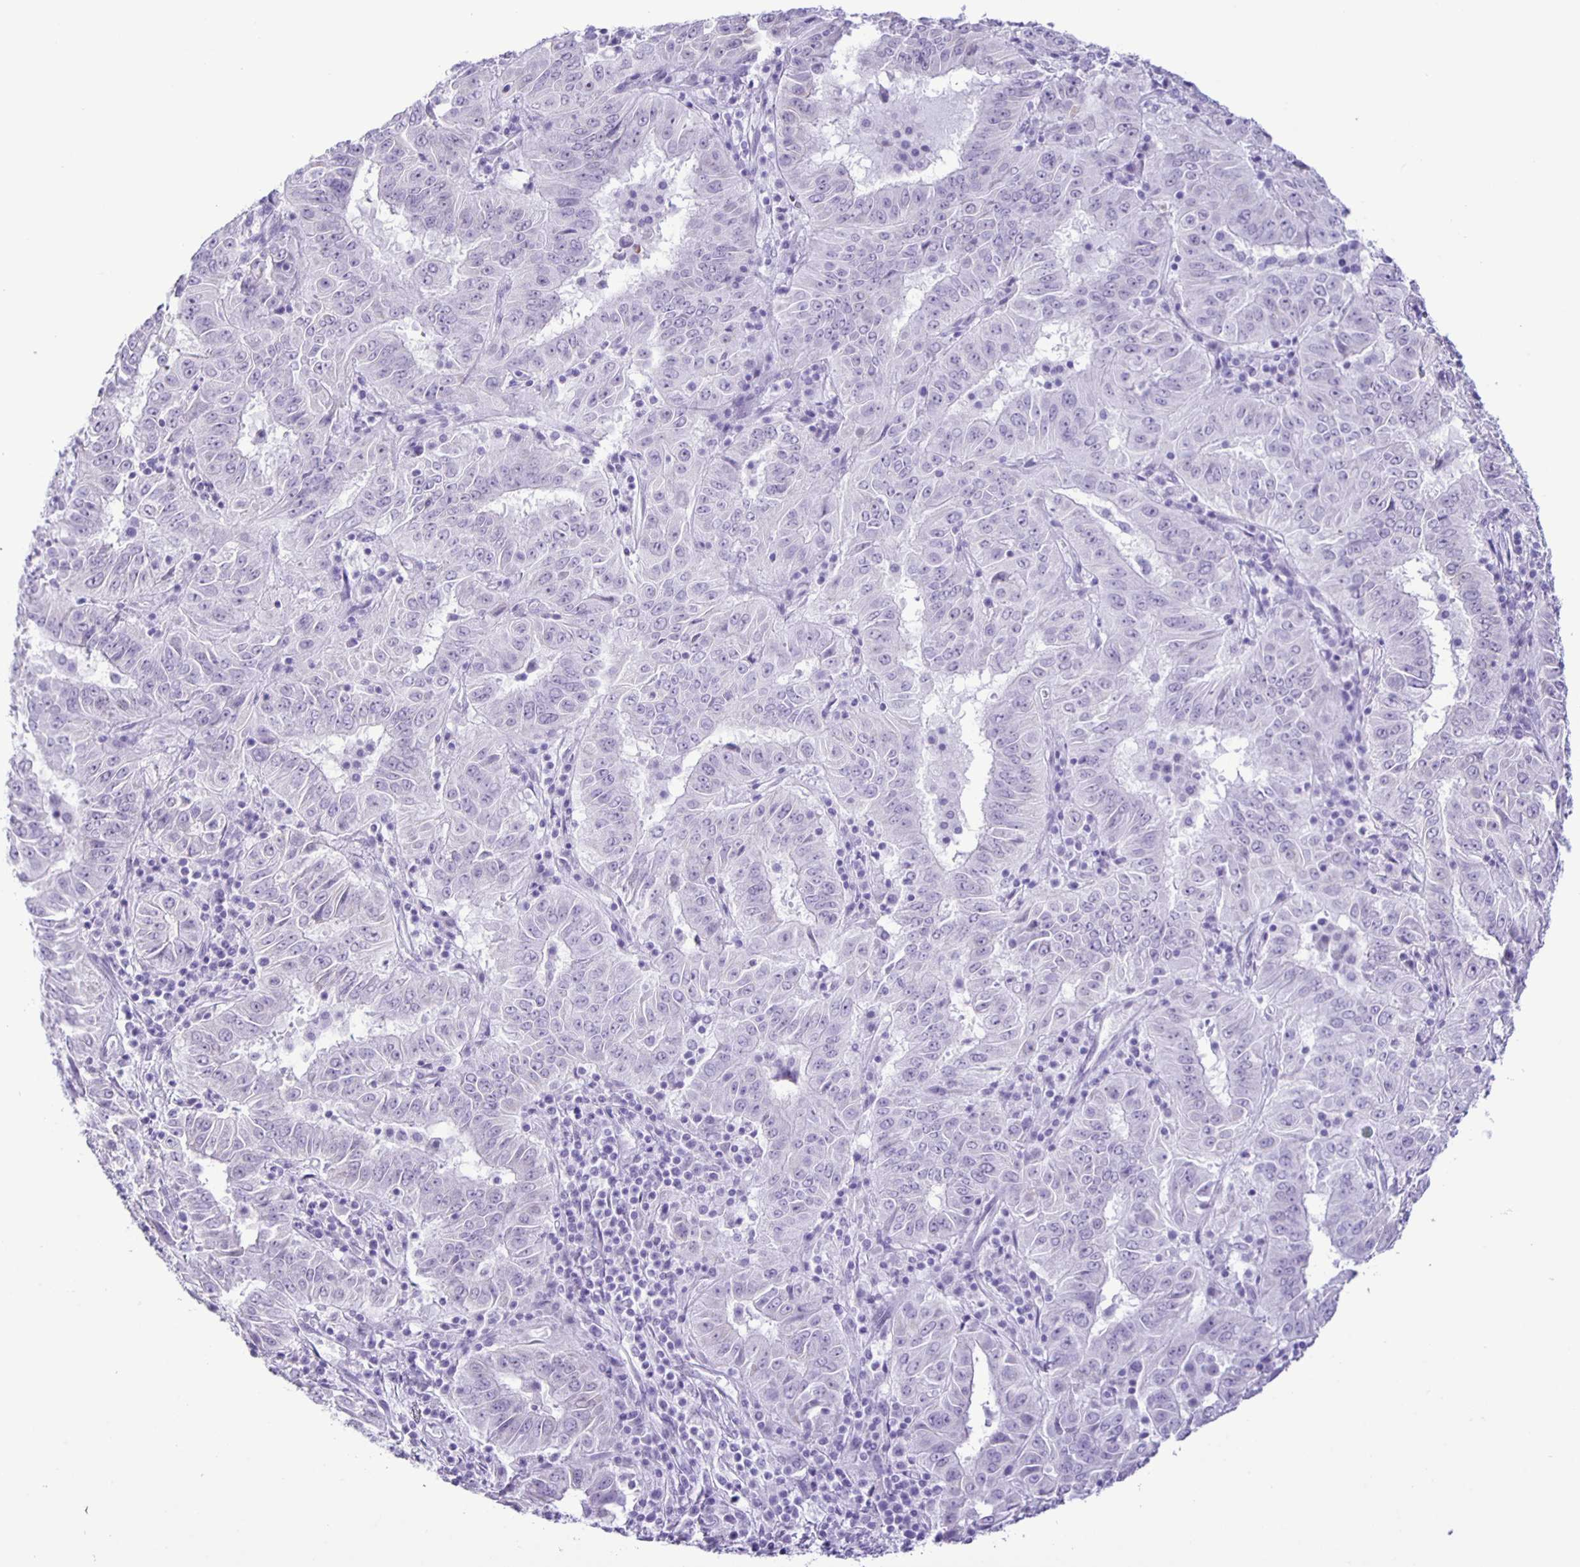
{"staining": {"intensity": "negative", "quantity": "none", "location": "none"}, "tissue": "pancreatic cancer", "cell_type": "Tumor cells", "image_type": "cancer", "snomed": [{"axis": "morphology", "description": "Adenocarcinoma, NOS"}, {"axis": "topography", "description": "Pancreas"}], "caption": "Image shows no protein expression in tumor cells of pancreatic adenocarcinoma tissue.", "gene": "EZHIP", "patient": {"sex": "male", "age": 63}}